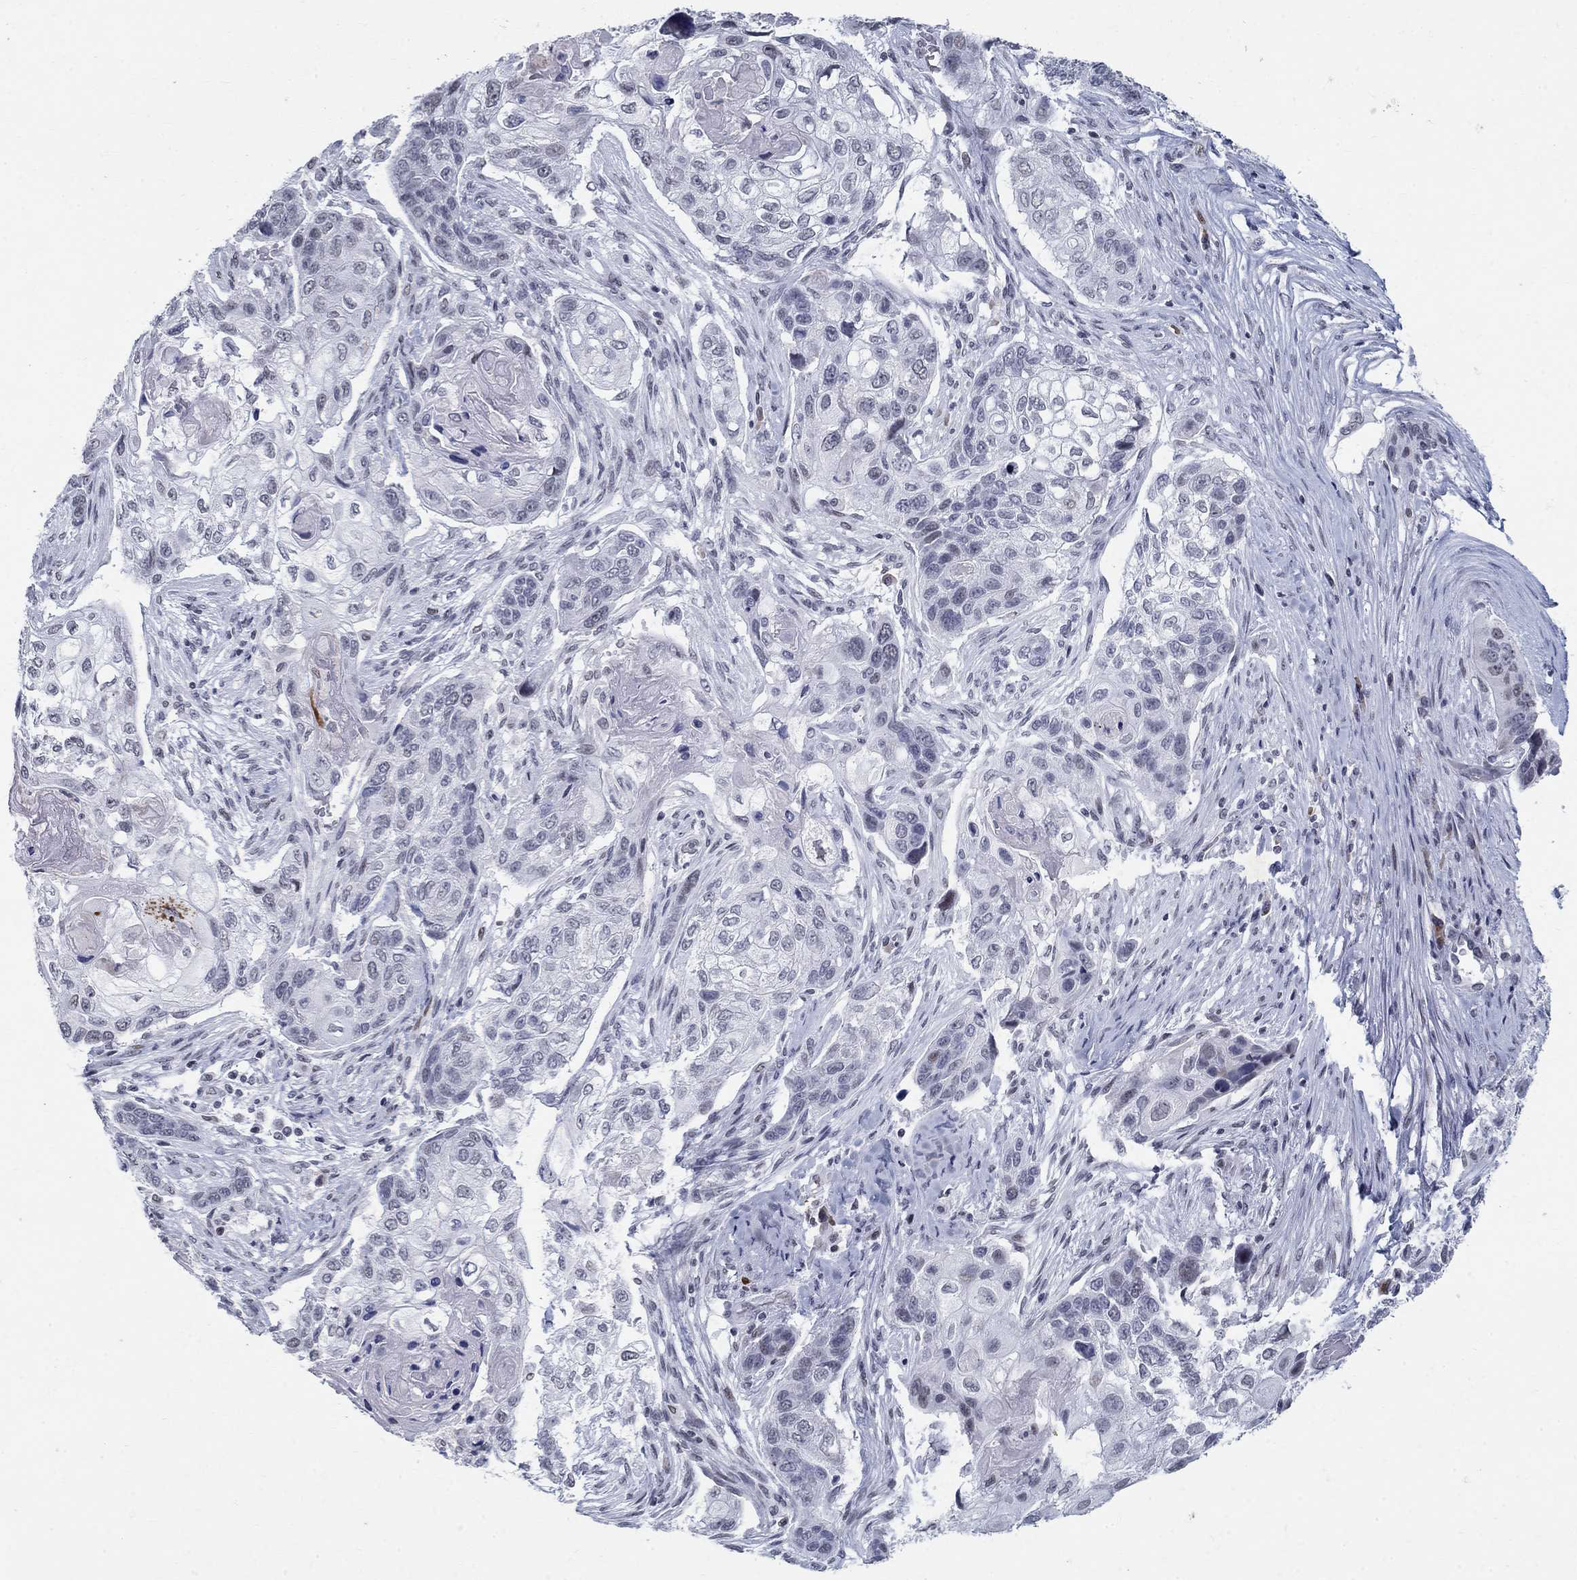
{"staining": {"intensity": "negative", "quantity": "none", "location": "none"}, "tissue": "lung cancer", "cell_type": "Tumor cells", "image_type": "cancer", "snomed": [{"axis": "morphology", "description": "Normal tissue, NOS"}, {"axis": "morphology", "description": "Squamous cell carcinoma, NOS"}, {"axis": "topography", "description": "Bronchus"}, {"axis": "topography", "description": "Lung"}], "caption": "Immunohistochemical staining of lung cancer (squamous cell carcinoma) displays no significant positivity in tumor cells. The staining is performed using DAB brown chromogen with nuclei counter-stained in using hematoxylin.", "gene": "BHLHE22", "patient": {"sex": "male", "age": 69}}